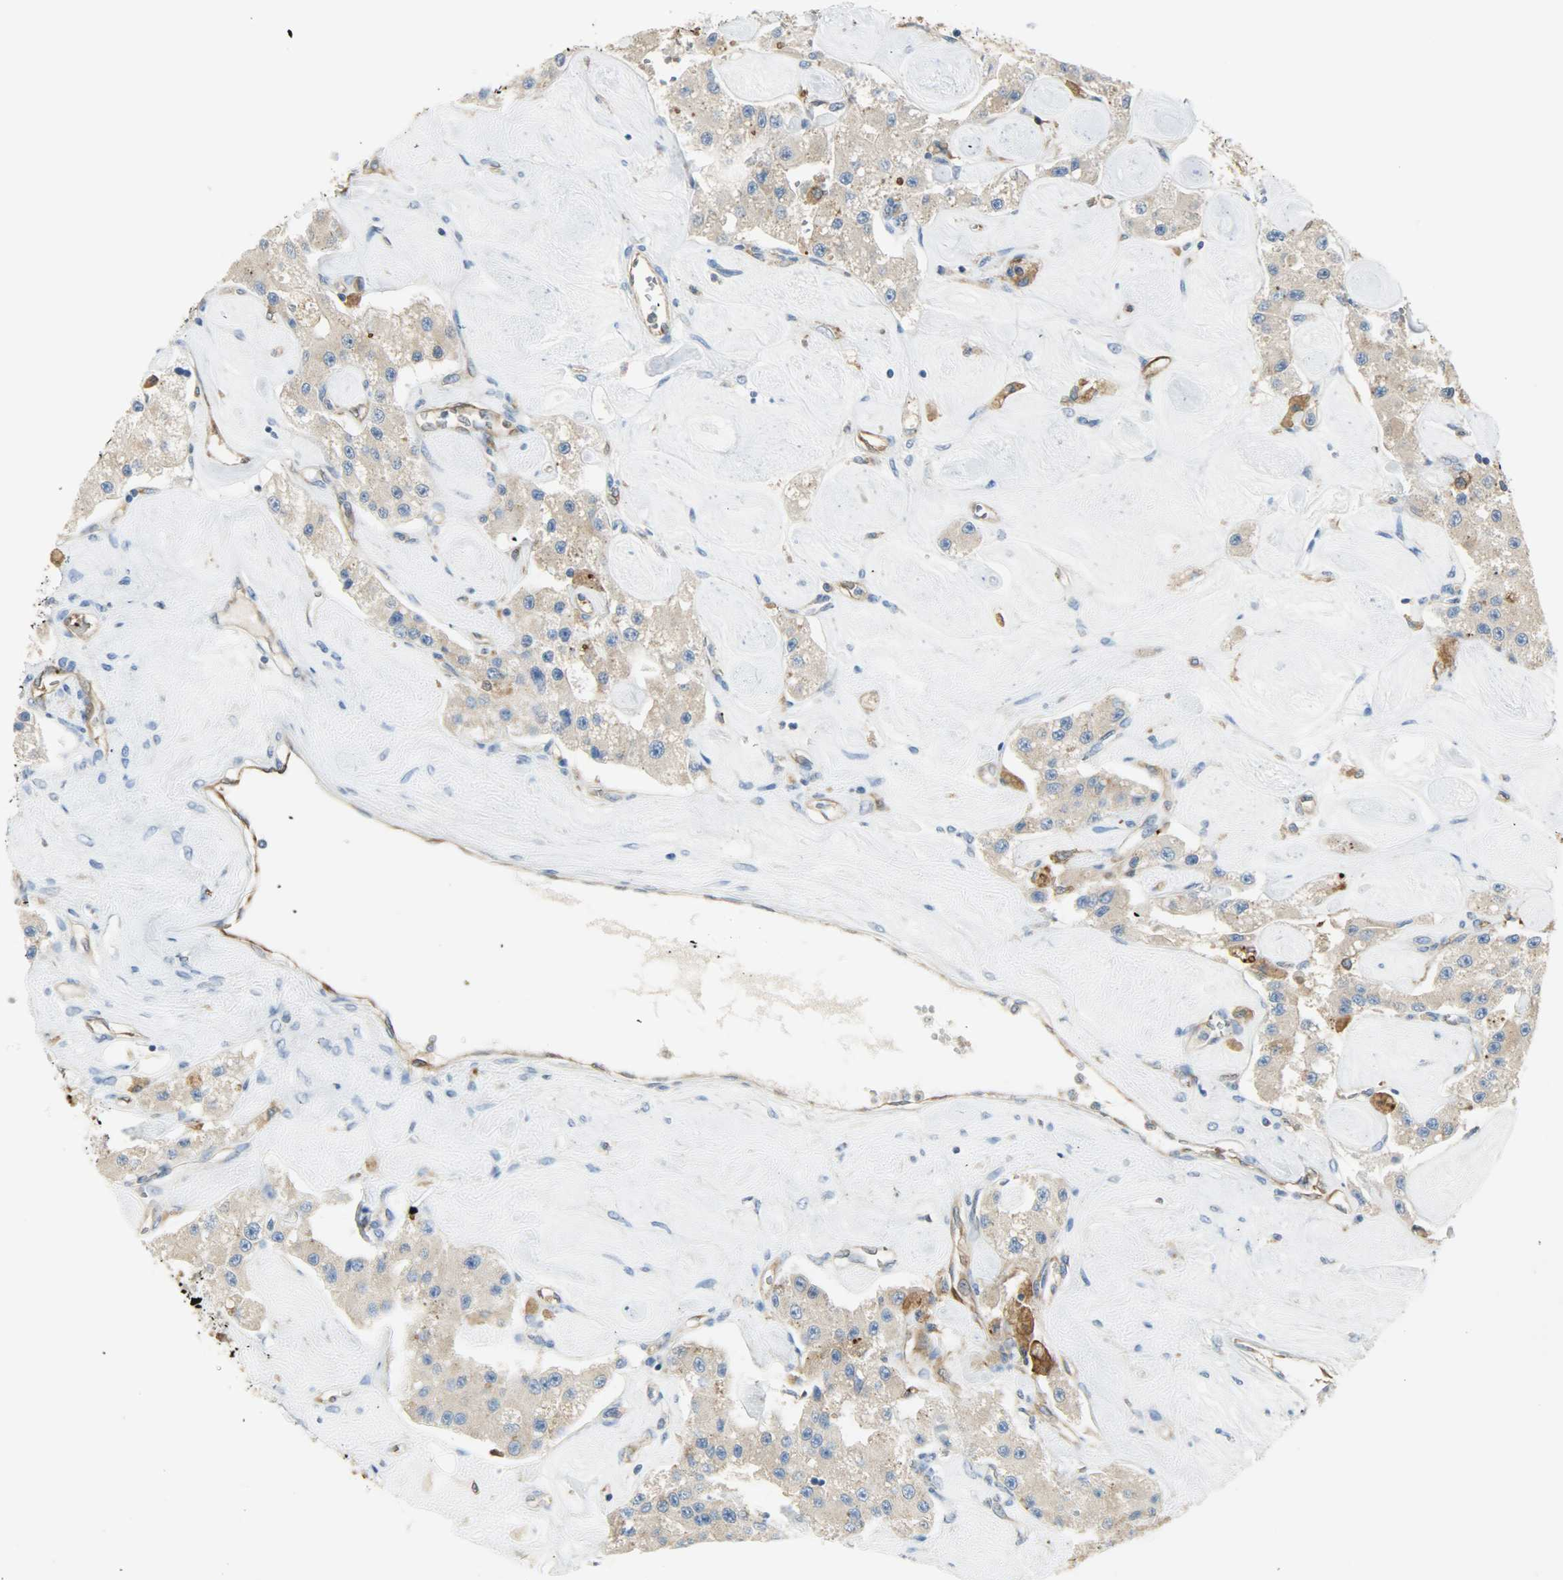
{"staining": {"intensity": "moderate", "quantity": ">75%", "location": "cytoplasmic/membranous"}, "tissue": "carcinoid", "cell_type": "Tumor cells", "image_type": "cancer", "snomed": [{"axis": "morphology", "description": "Carcinoid, malignant, NOS"}, {"axis": "topography", "description": "Pancreas"}], "caption": "This image demonstrates carcinoid stained with immunohistochemistry (IHC) to label a protein in brown. The cytoplasmic/membranous of tumor cells show moderate positivity for the protein. Nuclei are counter-stained blue.", "gene": "WARS1", "patient": {"sex": "male", "age": 41}}